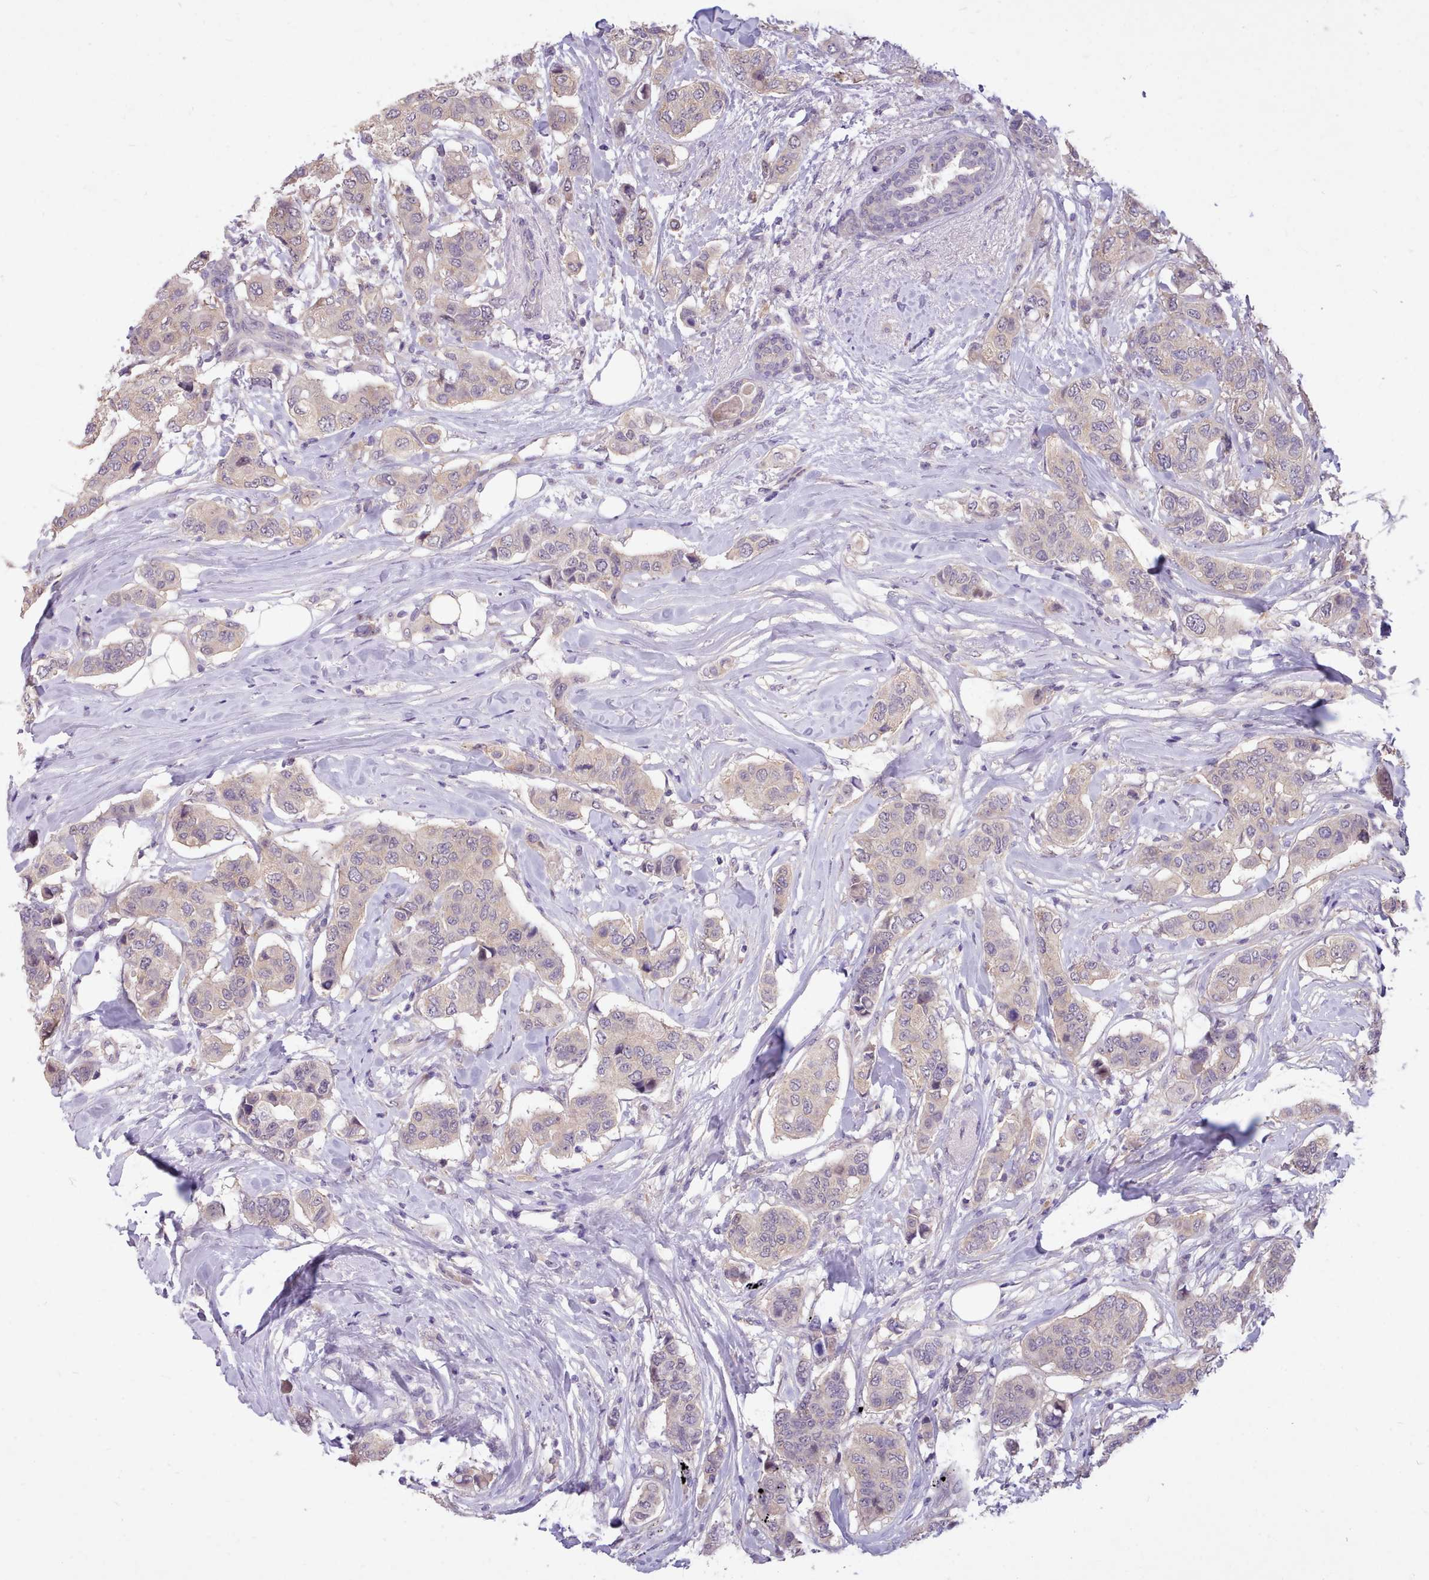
{"staining": {"intensity": "weak", "quantity": "<25%", "location": "cytoplasmic/membranous"}, "tissue": "breast cancer", "cell_type": "Tumor cells", "image_type": "cancer", "snomed": [{"axis": "morphology", "description": "Lobular carcinoma"}, {"axis": "topography", "description": "Breast"}], "caption": "High power microscopy image of an immunohistochemistry (IHC) photomicrograph of breast cancer, revealing no significant staining in tumor cells. (DAB immunohistochemistry, high magnification).", "gene": "ZNF607", "patient": {"sex": "female", "age": 51}}